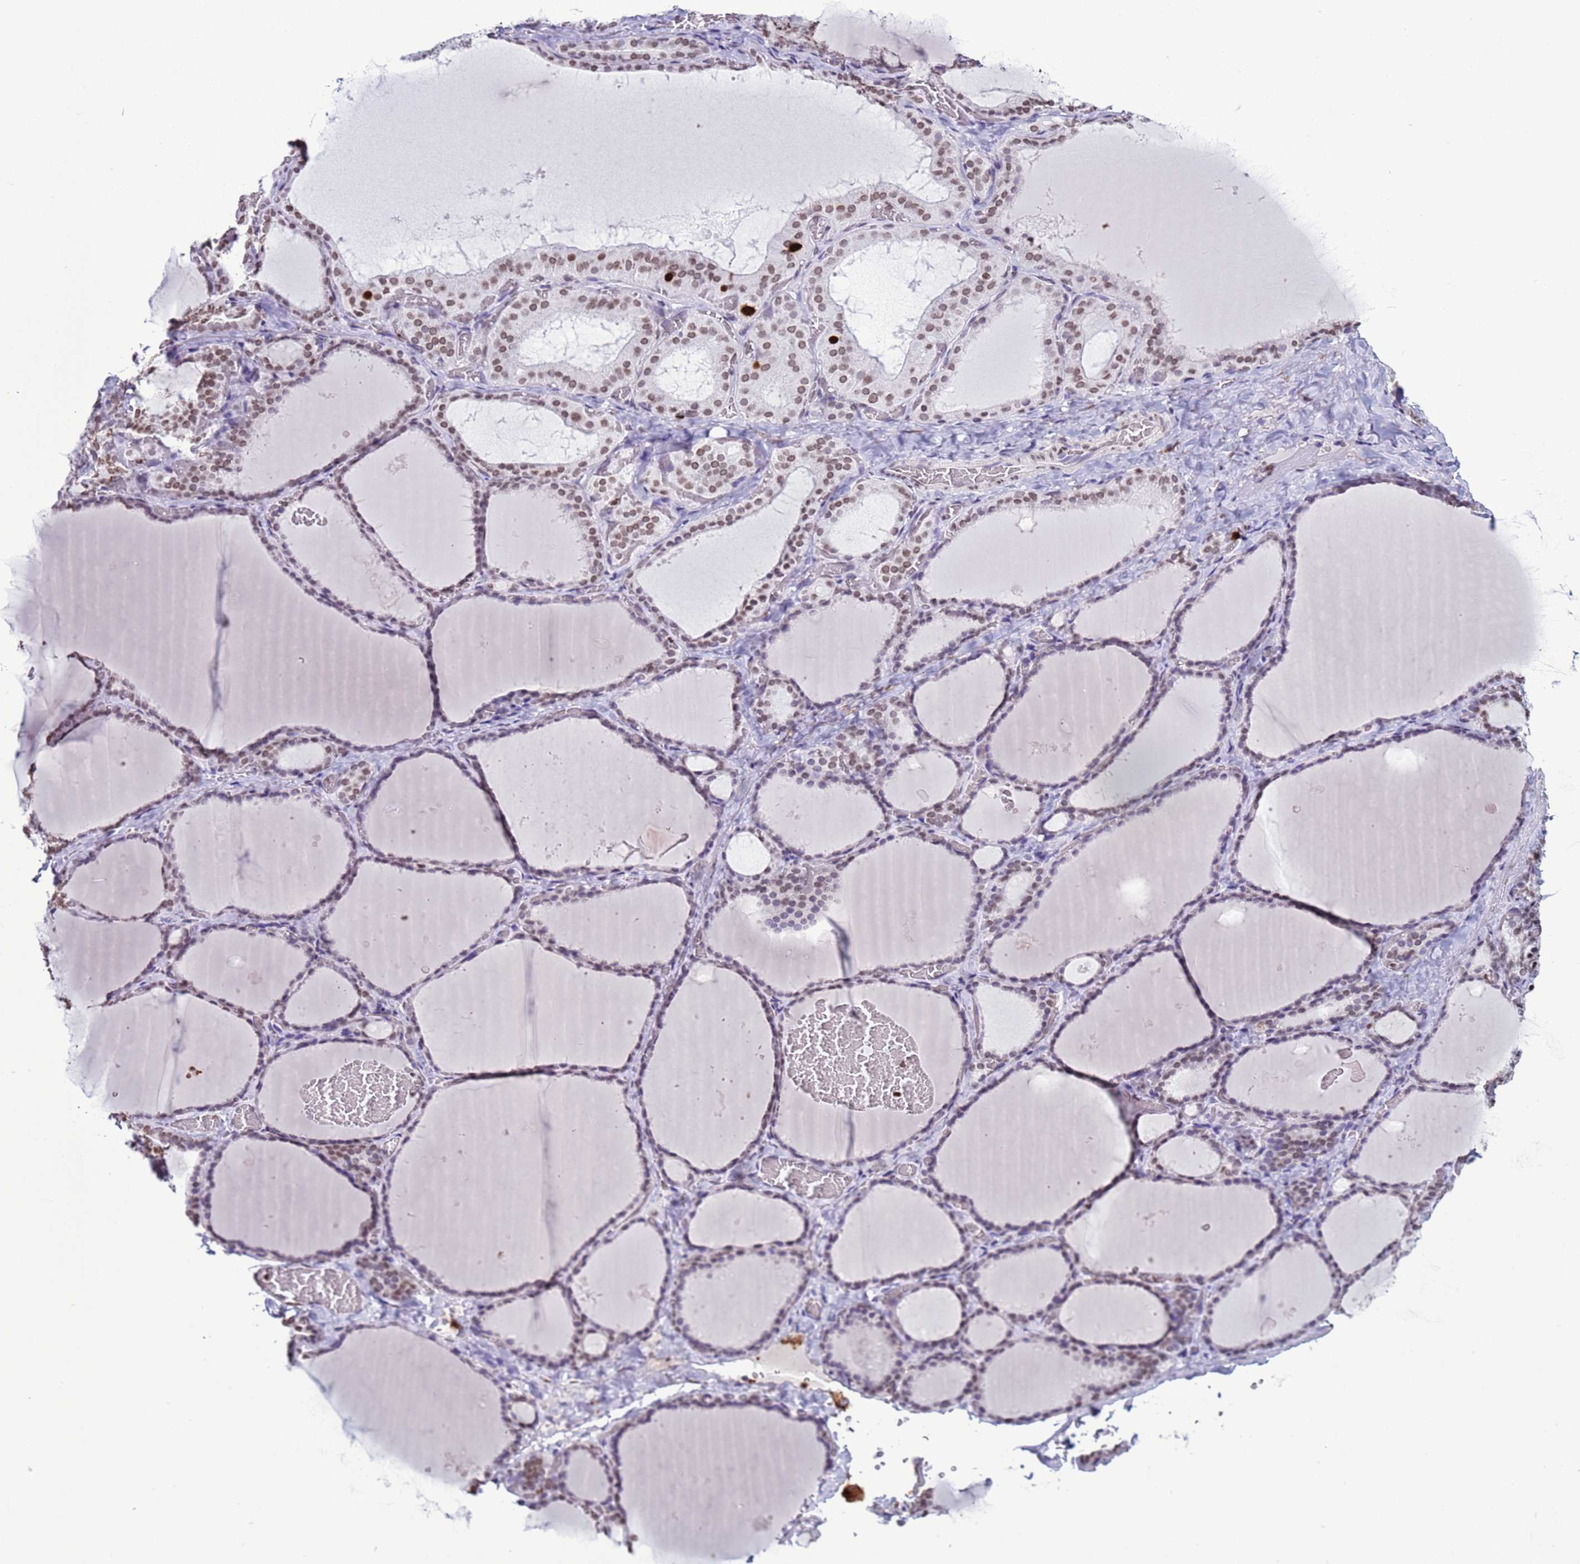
{"staining": {"intensity": "moderate", "quantity": "25%-75%", "location": "nuclear"}, "tissue": "thyroid gland", "cell_type": "Glandular cells", "image_type": "normal", "snomed": [{"axis": "morphology", "description": "Normal tissue, NOS"}, {"axis": "topography", "description": "Thyroid gland"}], "caption": "Immunohistochemical staining of unremarkable thyroid gland reveals 25%-75% levels of moderate nuclear protein expression in approximately 25%-75% of glandular cells.", "gene": "H4C11", "patient": {"sex": "female", "age": 39}}